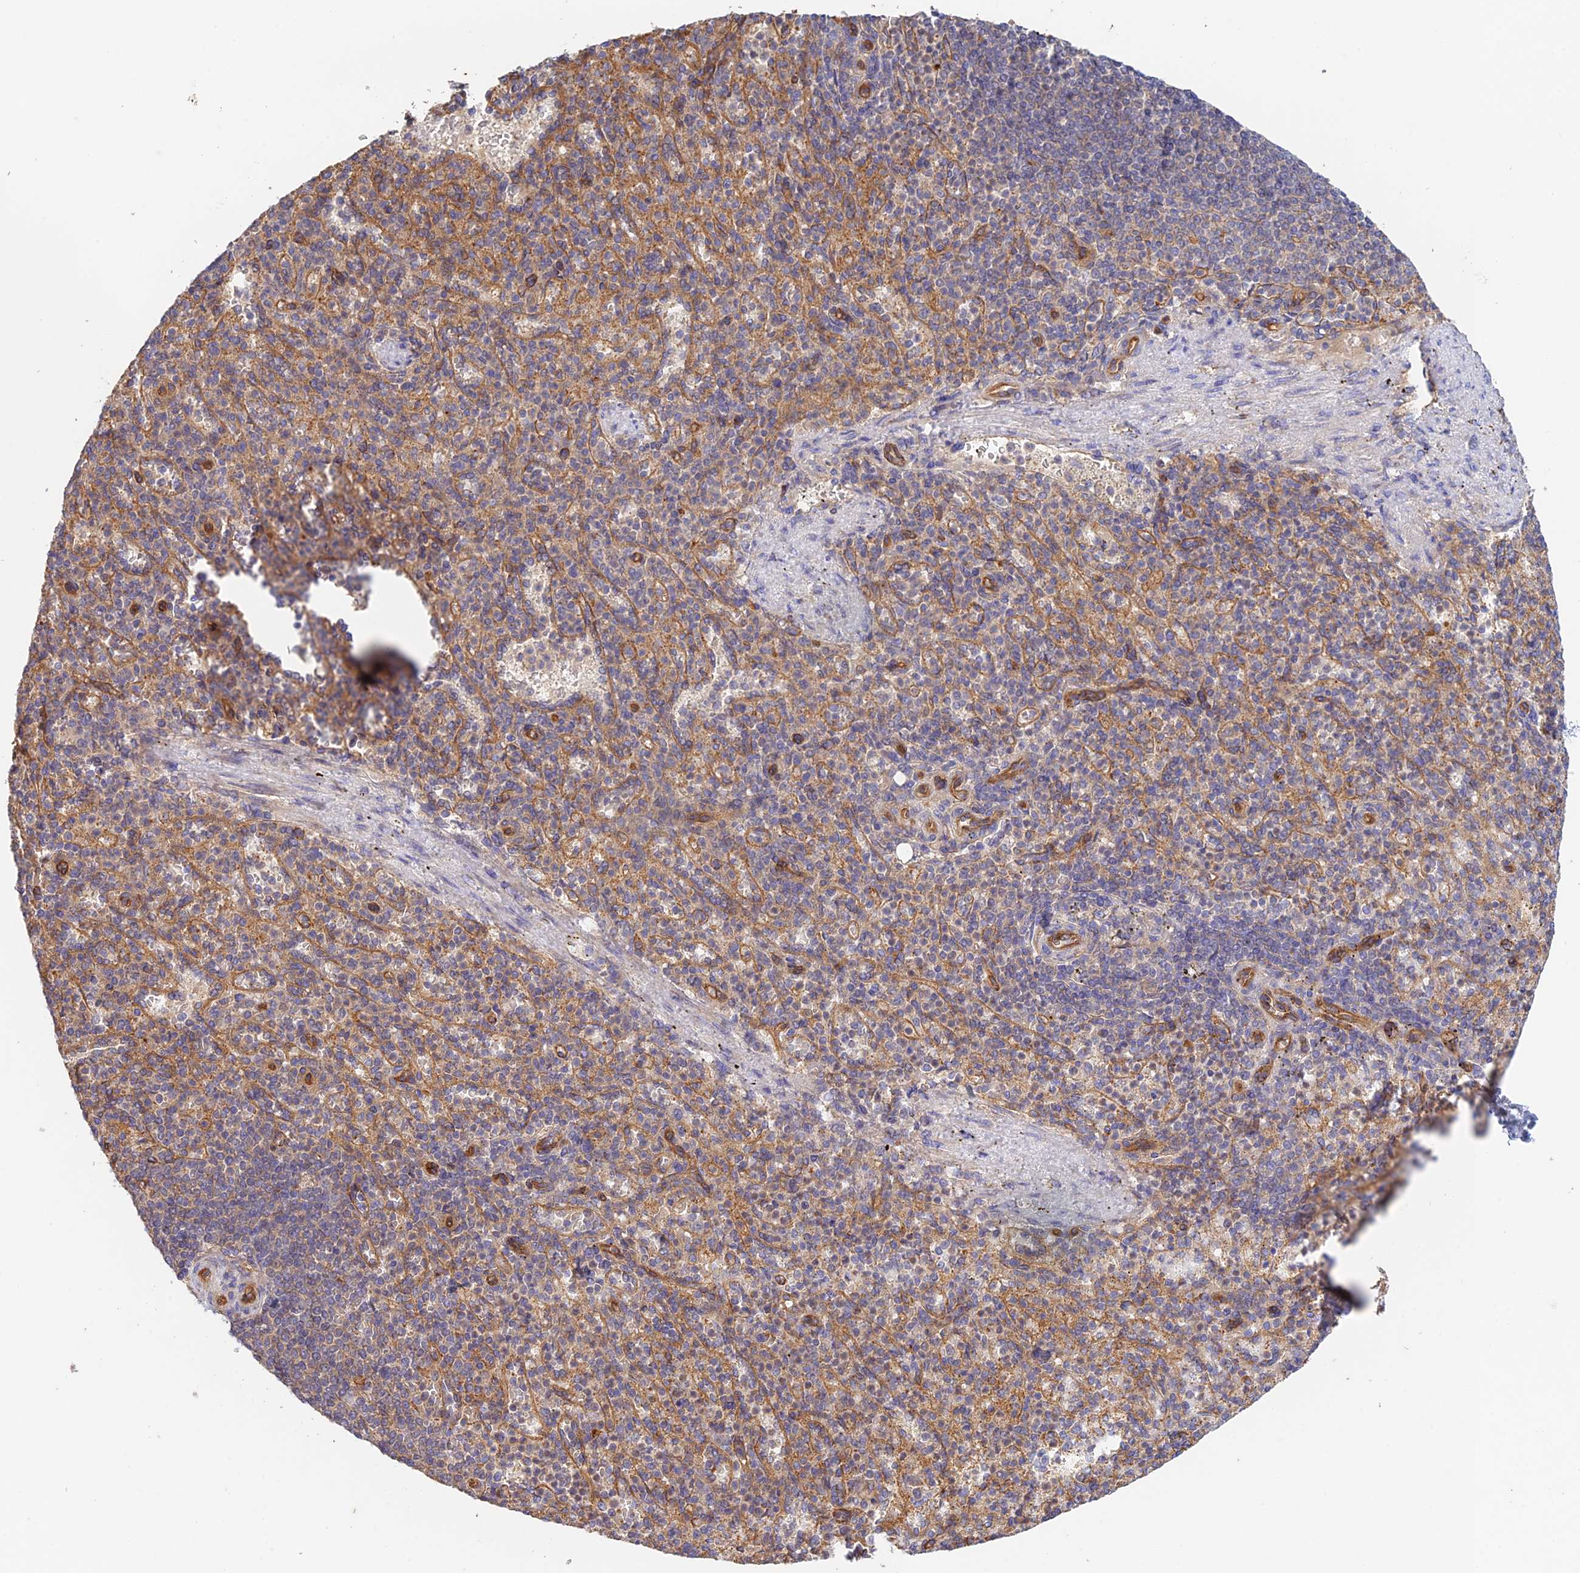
{"staining": {"intensity": "moderate", "quantity": "25%-75%", "location": "cytoplasmic/membranous"}, "tissue": "spleen", "cell_type": "Cells in red pulp", "image_type": "normal", "snomed": [{"axis": "morphology", "description": "Normal tissue, NOS"}, {"axis": "topography", "description": "Spleen"}], "caption": "Human spleen stained with a brown dye shows moderate cytoplasmic/membranous positive staining in about 25%-75% of cells in red pulp.", "gene": "MYO9A", "patient": {"sex": "female", "age": 74}}